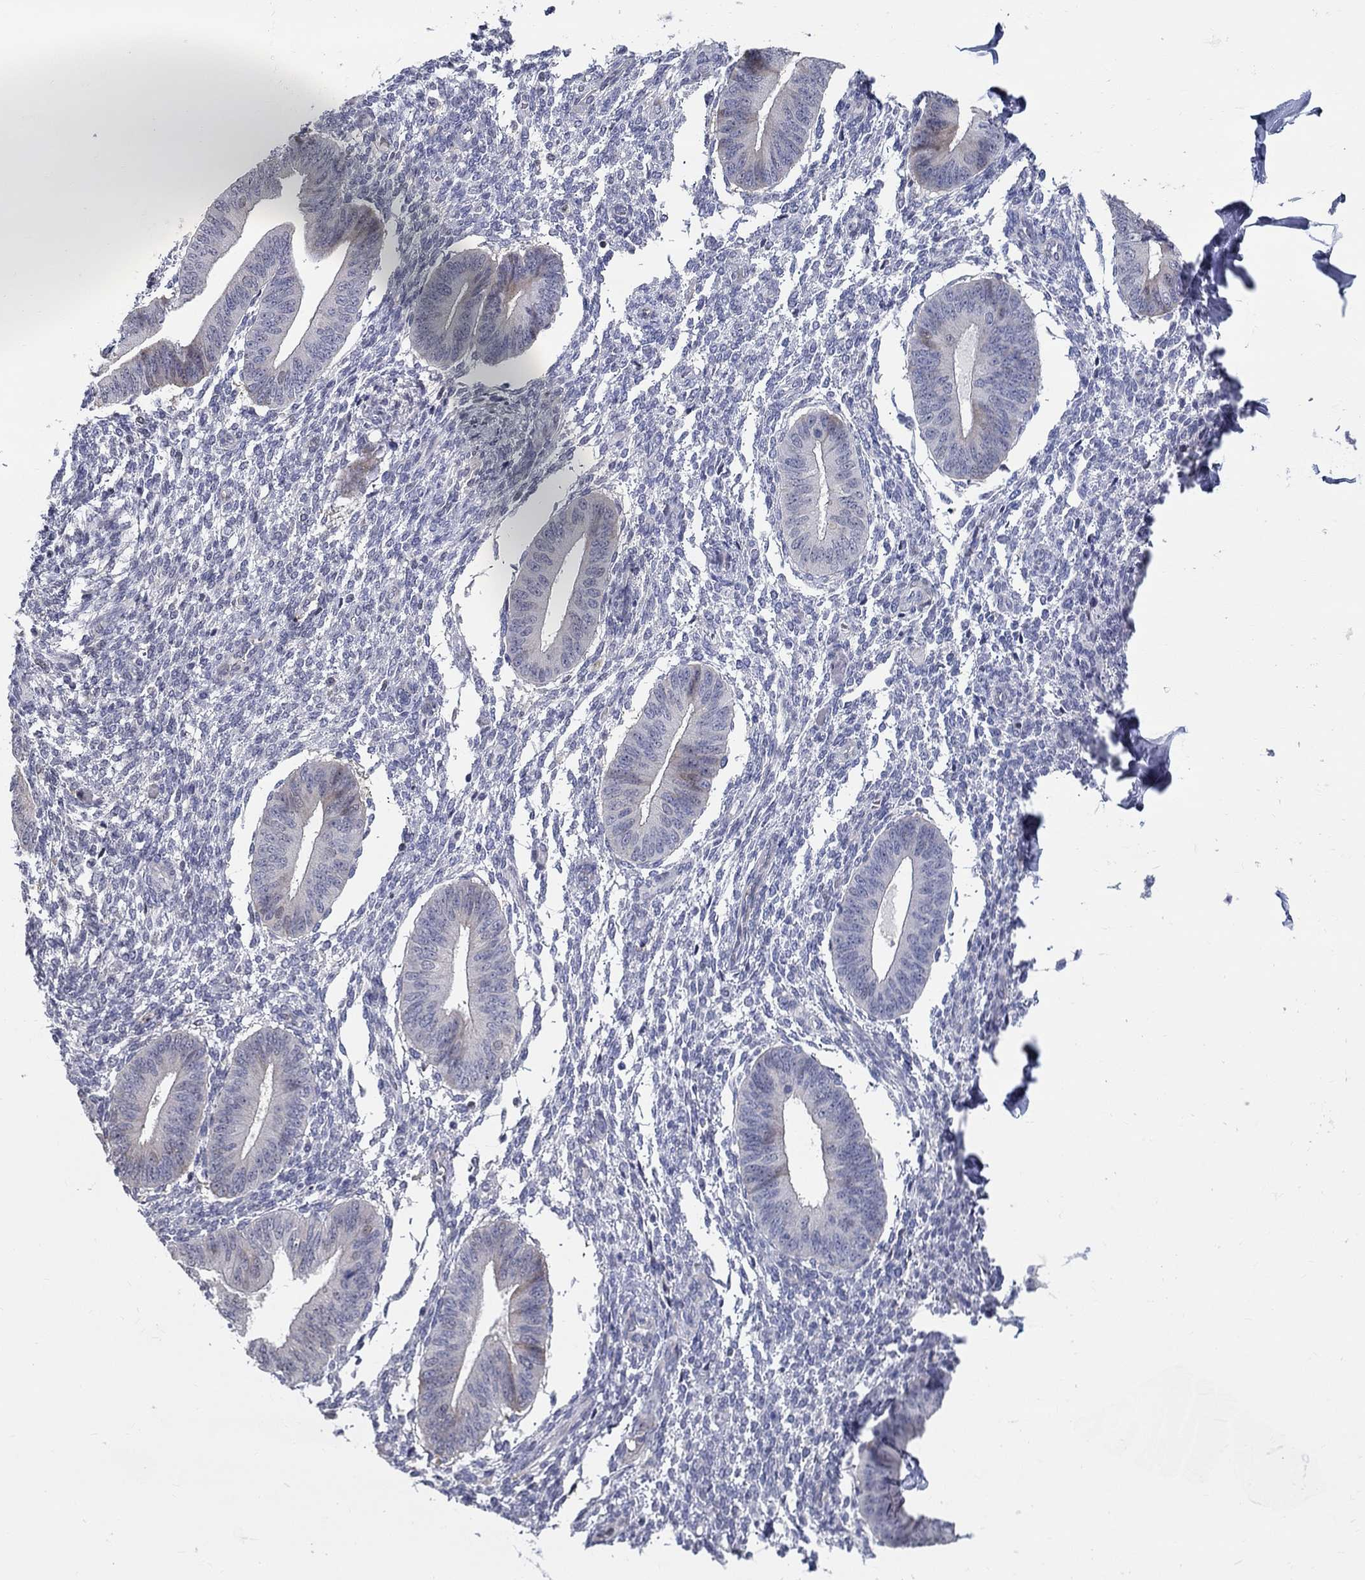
{"staining": {"intensity": "negative", "quantity": "none", "location": "none"}, "tissue": "endometrium", "cell_type": "Cells in endometrial stroma", "image_type": "normal", "snomed": [{"axis": "morphology", "description": "Normal tissue, NOS"}, {"axis": "topography", "description": "Endometrium"}], "caption": "Immunohistochemistry (IHC) histopathology image of unremarkable endometrium: endometrium stained with DAB exhibits no significant protein positivity in cells in endometrial stroma.", "gene": "C16orf46", "patient": {"sex": "female", "age": 47}}